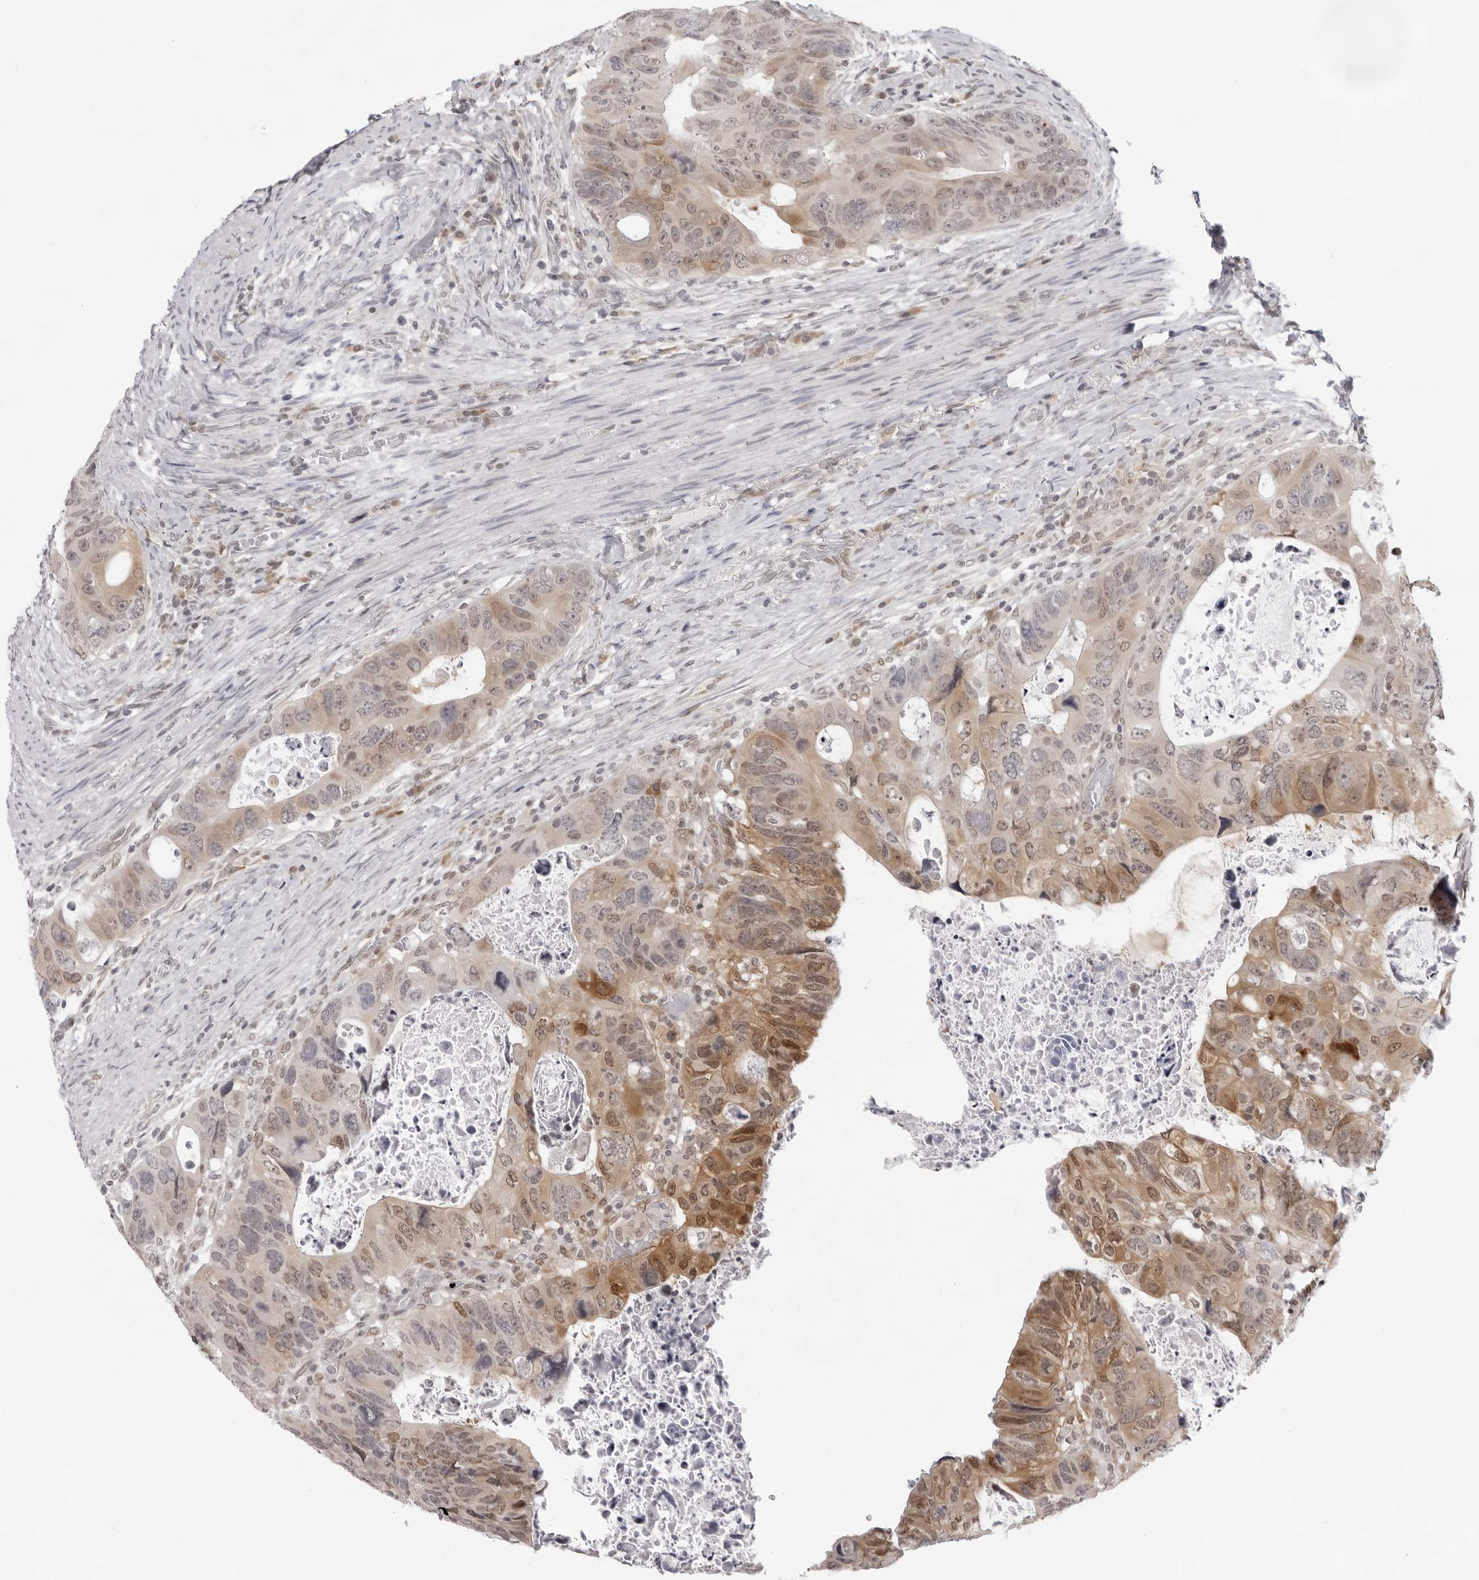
{"staining": {"intensity": "moderate", "quantity": "25%-75%", "location": "cytoplasmic/membranous"}, "tissue": "colorectal cancer", "cell_type": "Tumor cells", "image_type": "cancer", "snomed": [{"axis": "morphology", "description": "Adenocarcinoma, NOS"}, {"axis": "topography", "description": "Rectum"}], "caption": "Colorectal adenocarcinoma stained for a protein (brown) reveals moderate cytoplasmic/membranous positive positivity in about 25%-75% of tumor cells.", "gene": "CASP7", "patient": {"sex": "male", "age": 59}}